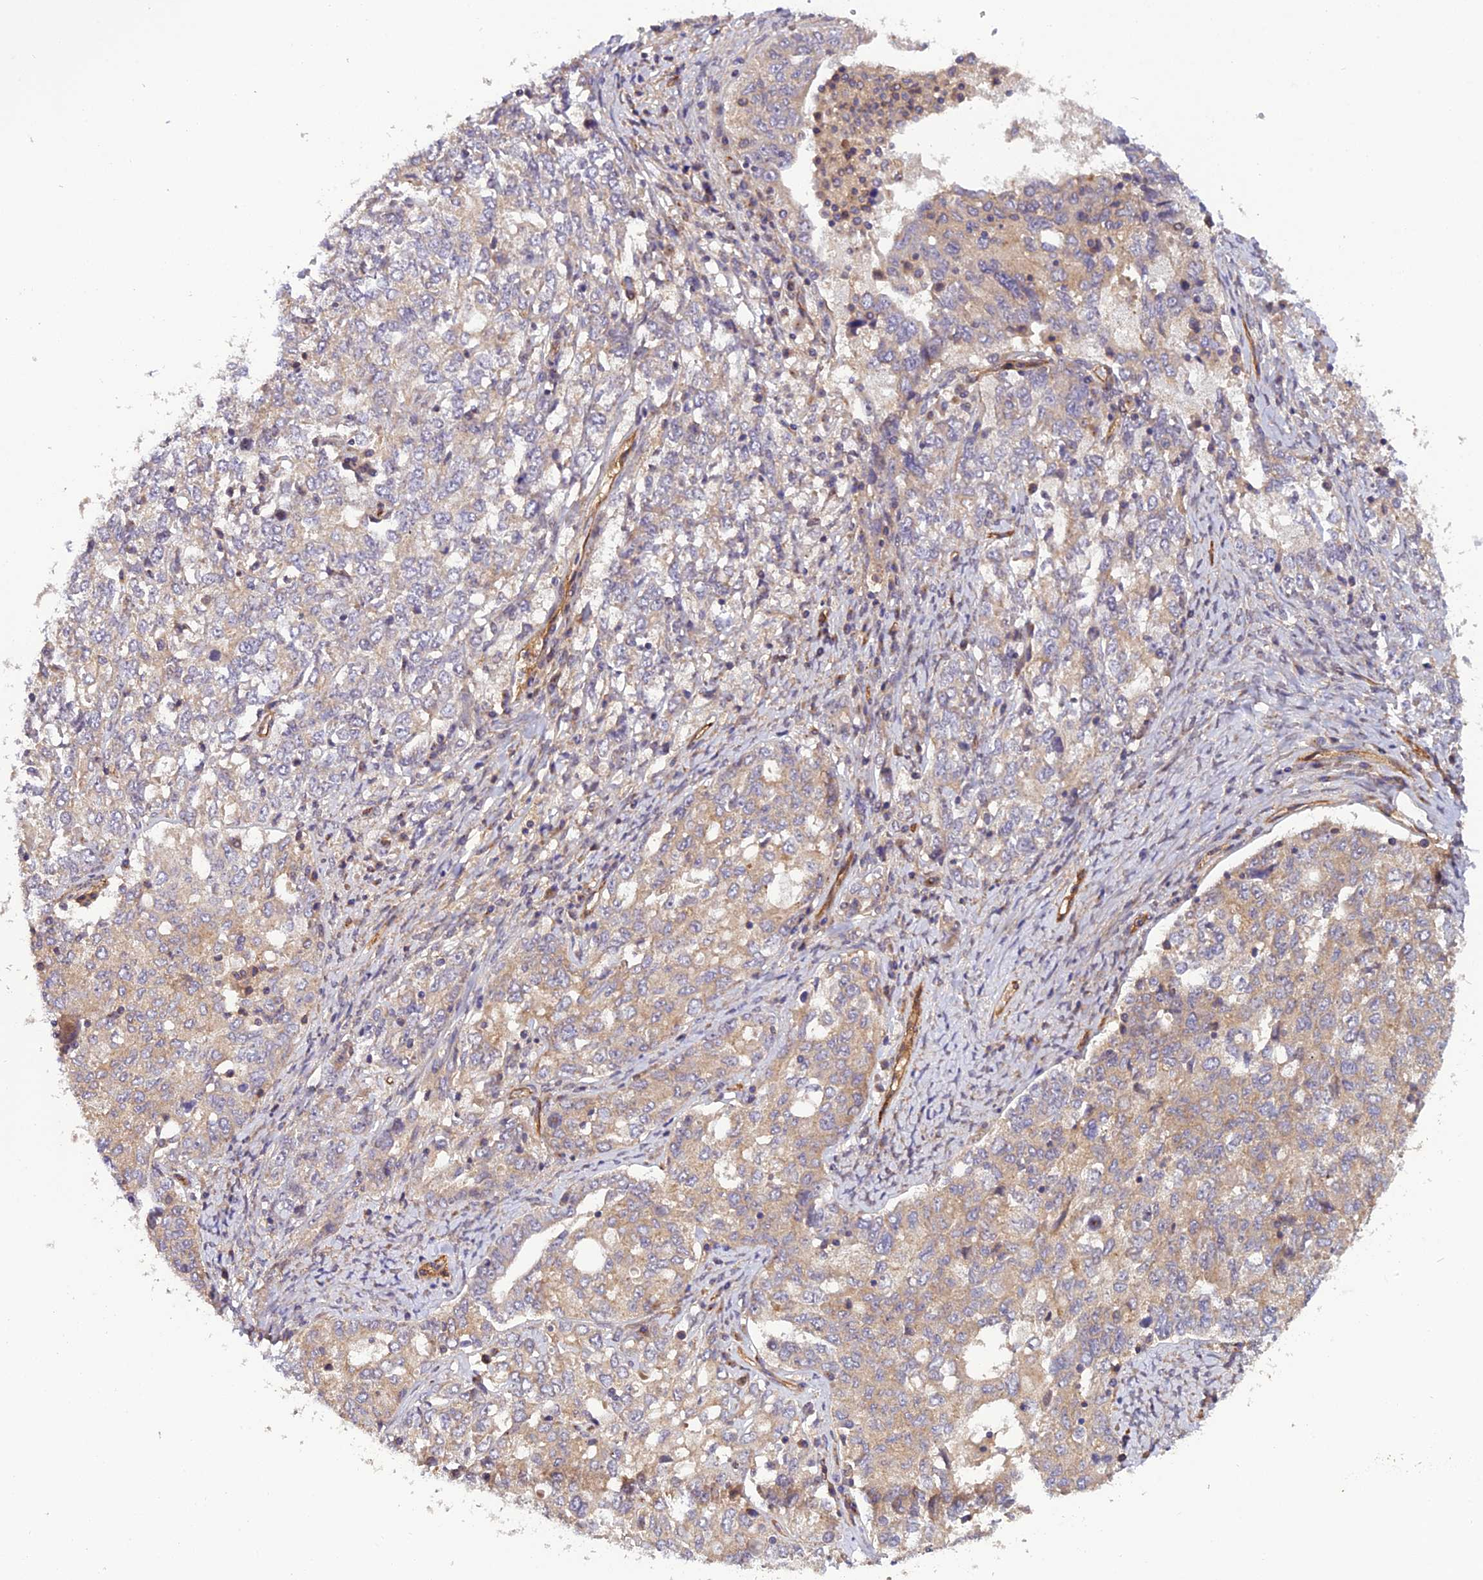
{"staining": {"intensity": "moderate", "quantity": ">75%", "location": "cytoplasmic/membranous"}, "tissue": "ovarian cancer", "cell_type": "Tumor cells", "image_type": "cancer", "snomed": [{"axis": "morphology", "description": "Carcinoma, endometroid"}, {"axis": "topography", "description": "Ovary"}], "caption": "Ovarian cancer (endometroid carcinoma) was stained to show a protein in brown. There is medium levels of moderate cytoplasmic/membranous positivity in approximately >75% of tumor cells.", "gene": "ADAMTS15", "patient": {"sex": "female", "age": 62}}